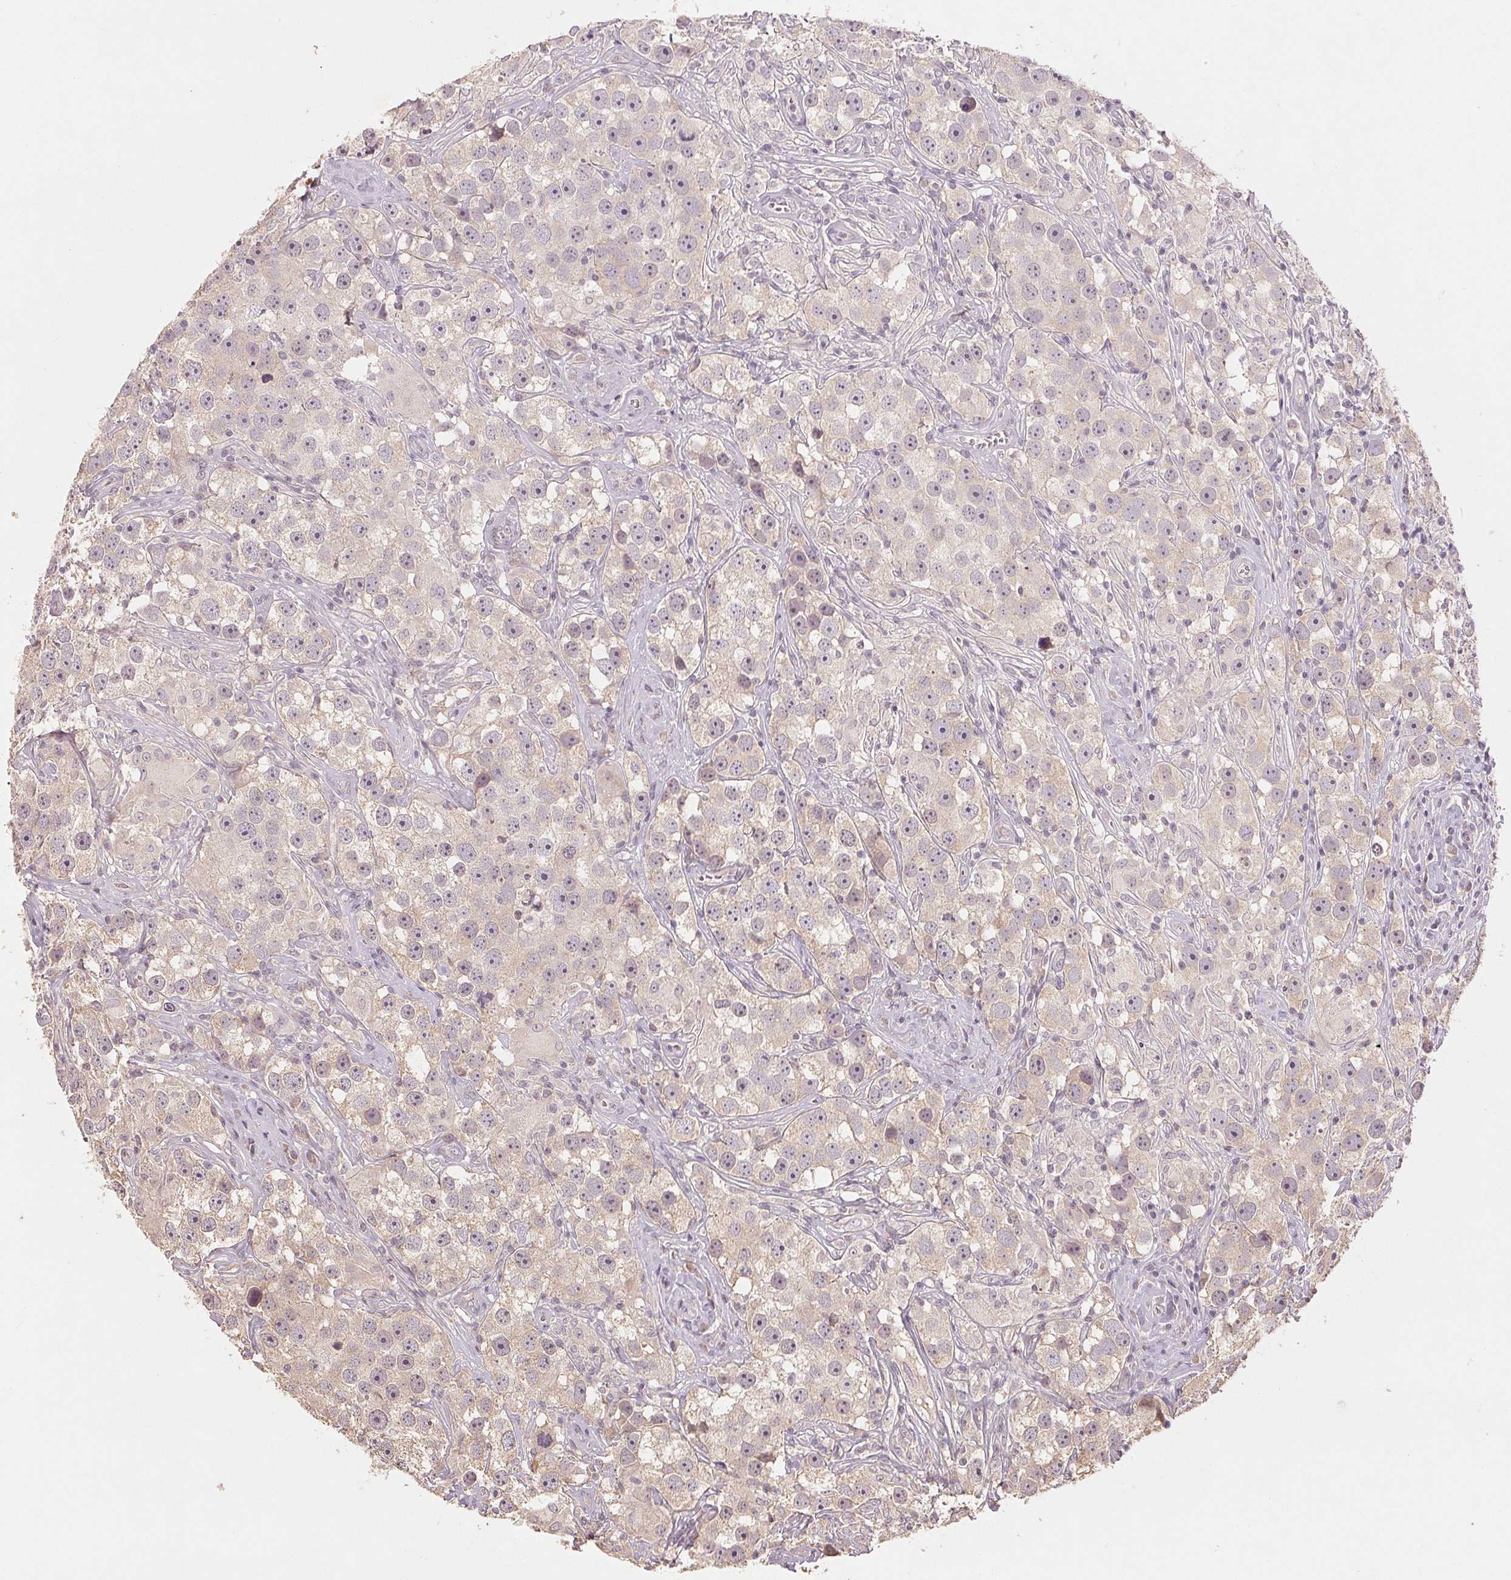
{"staining": {"intensity": "weak", "quantity": "<25%", "location": "cytoplasmic/membranous"}, "tissue": "testis cancer", "cell_type": "Tumor cells", "image_type": "cancer", "snomed": [{"axis": "morphology", "description": "Seminoma, NOS"}, {"axis": "topography", "description": "Testis"}], "caption": "High power microscopy micrograph of an immunohistochemistry micrograph of testis cancer, revealing no significant expression in tumor cells.", "gene": "COX14", "patient": {"sex": "male", "age": 49}}